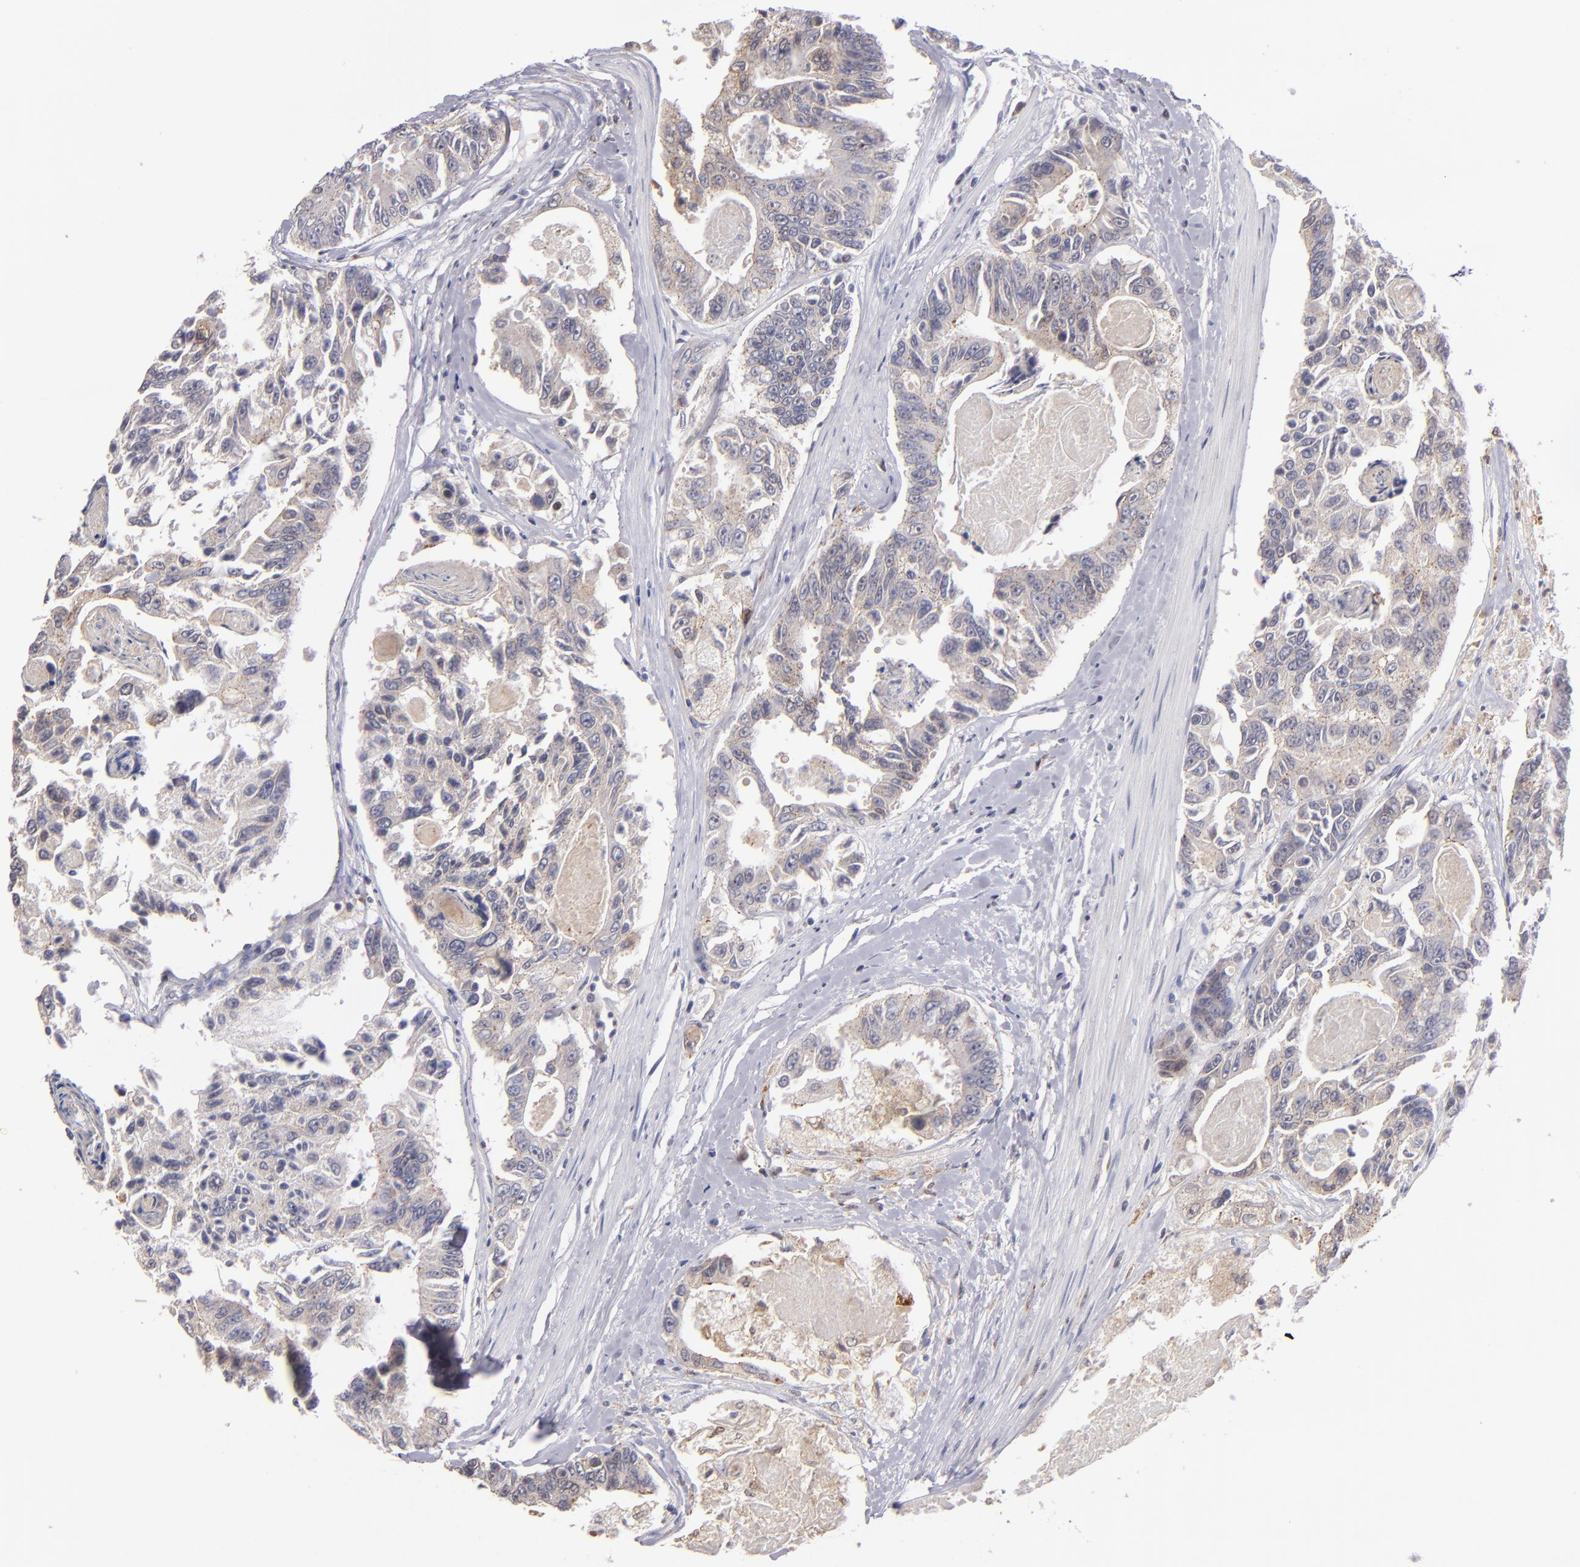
{"staining": {"intensity": "weak", "quantity": "<25%", "location": "cytoplasmic/membranous"}, "tissue": "colorectal cancer", "cell_type": "Tumor cells", "image_type": "cancer", "snomed": [{"axis": "morphology", "description": "Adenocarcinoma, NOS"}, {"axis": "topography", "description": "Colon"}], "caption": "A photomicrograph of human colorectal cancer is negative for staining in tumor cells.", "gene": "PRKCD", "patient": {"sex": "female", "age": 86}}